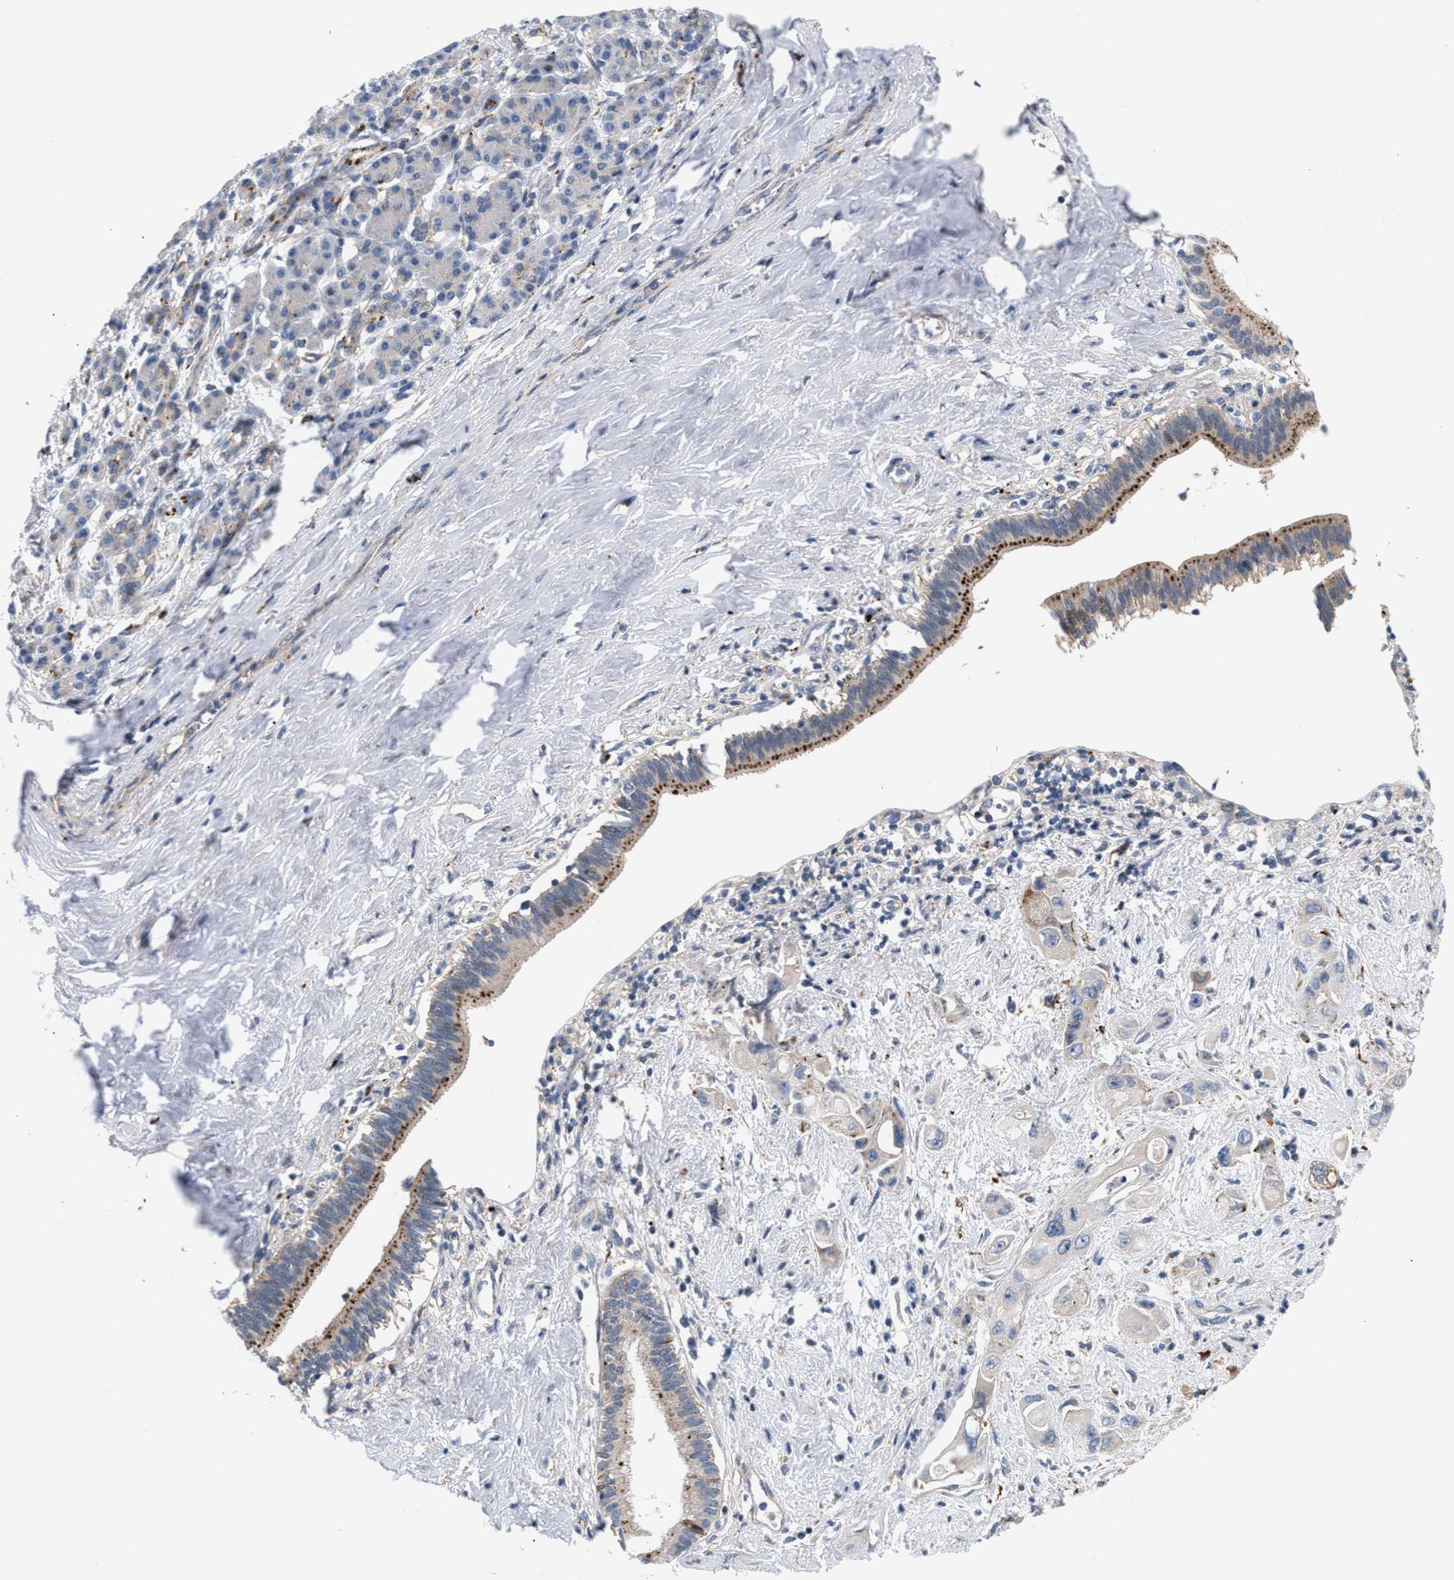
{"staining": {"intensity": "moderate", "quantity": "25%-75%", "location": "cytoplasmic/membranous"}, "tissue": "pancreatic cancer", "cell_type": "Tumor cells", "image_type": "cancer", "snomed": [{"axis": "morphology", "description": "Adenocarcinoma, NOS"}, {"axis": "topography", "description": "Pancreas"}], "caption": "Immunohistochemistry (DAB (3,3'-diaminobenzidine)) staining of human pancreatic cancer reveals moderate cytoplasmic/membranous protein positivity in approximately 25%-75% of tumor cells. The staining was performed using DAB, with brown indicating positive protein expression. Nuclei are stained blue with hematoxylin.", "gene": "MBTD1", "patient": {"sex": "female", "age": 66}}